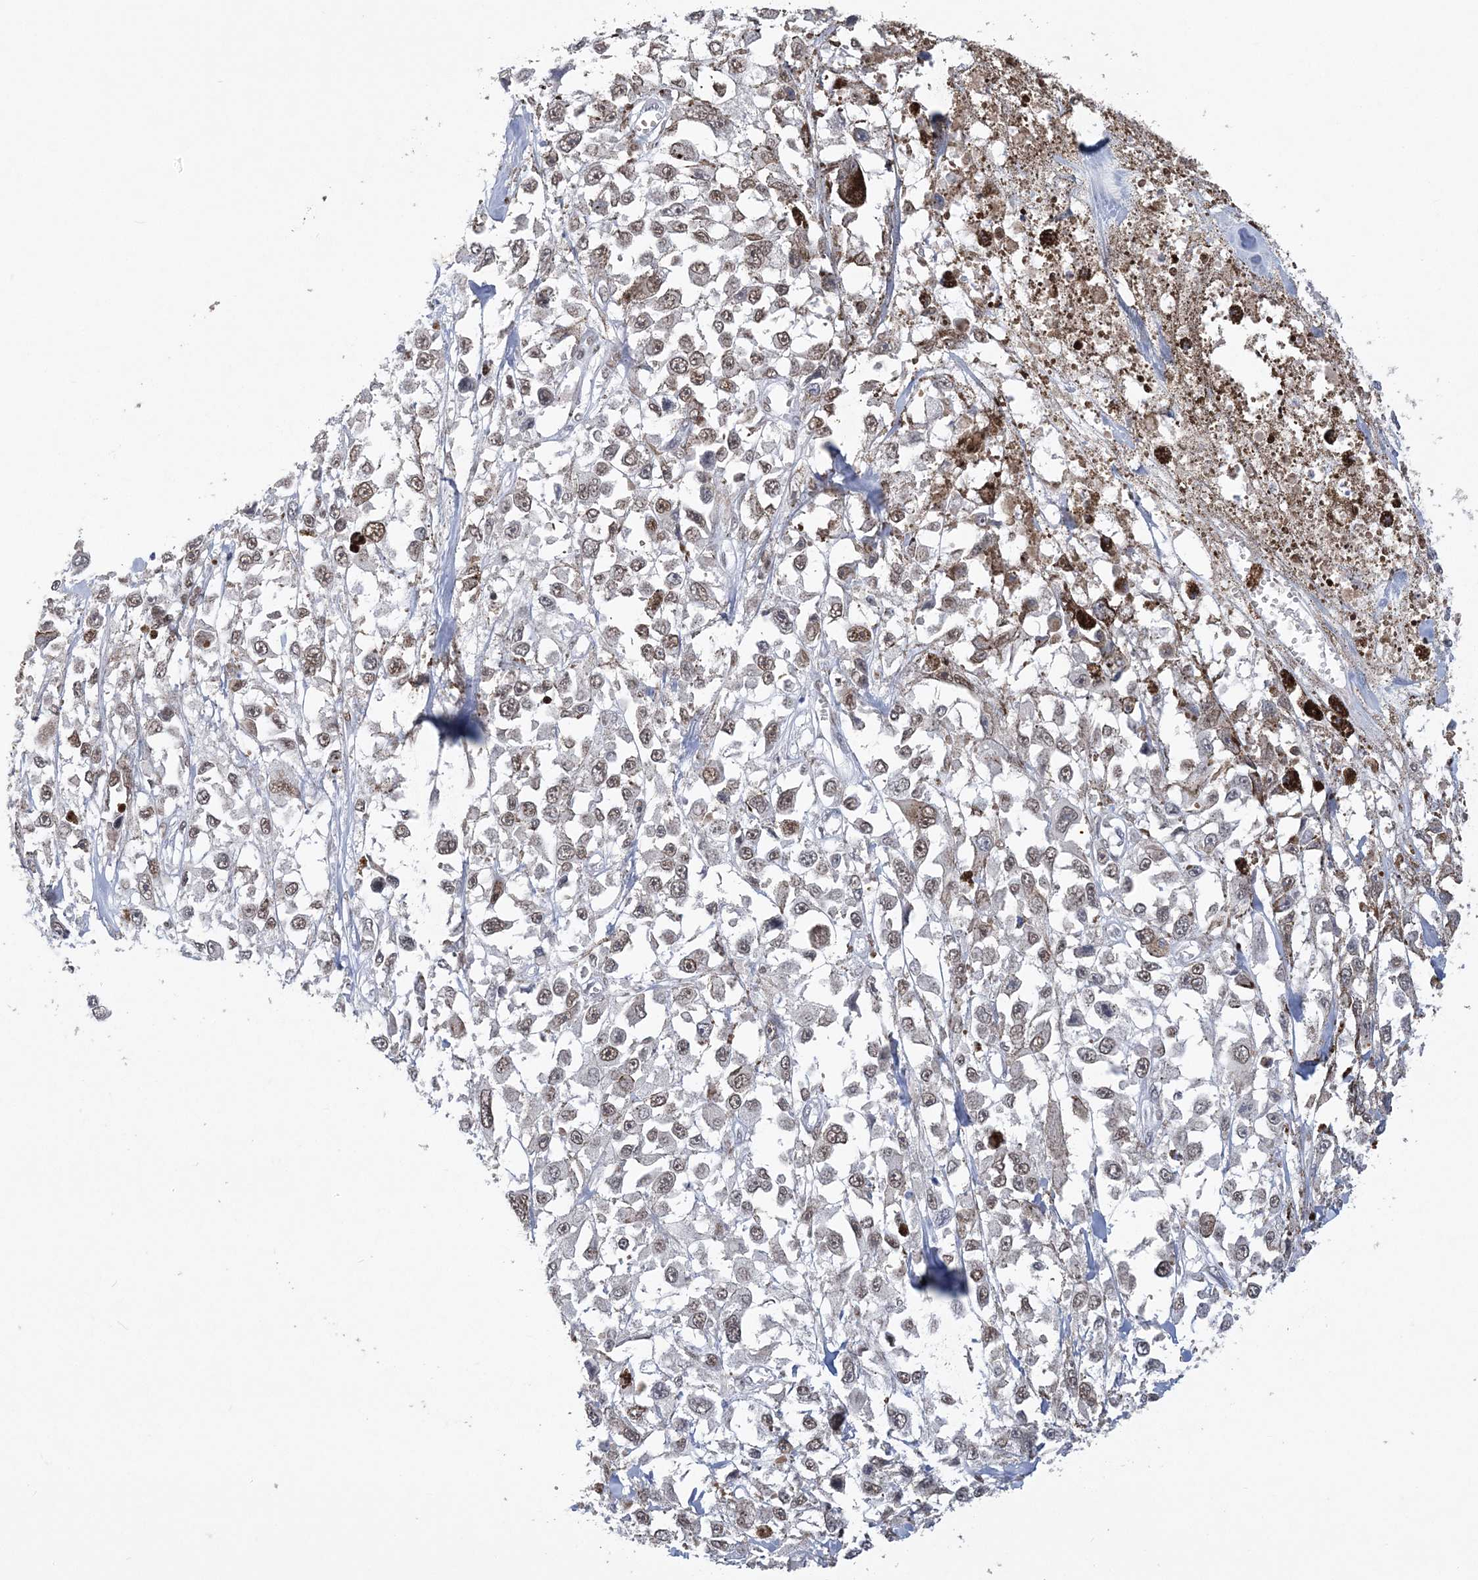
{"staining": {"intensity": "moderate", "quantity": ">75%", "location": "nuclear"}, "tissue": "melanoma", "cell_type": "Tumor cells", "image_type": "cancer", "snomed": [{"axis": "morphology", "description": "Malignant melanoma, Metastatic site"}, {"axis": "topography", "description": "Lymph node"}], "caption": "About >75% of tumor cells in melanoma demonstrate moderate nuclear protein positivity as visualized by brown immunohistochemical staining.", "gene": "ZBTB7A", "patient": {"sex": "male", "age": 59}}